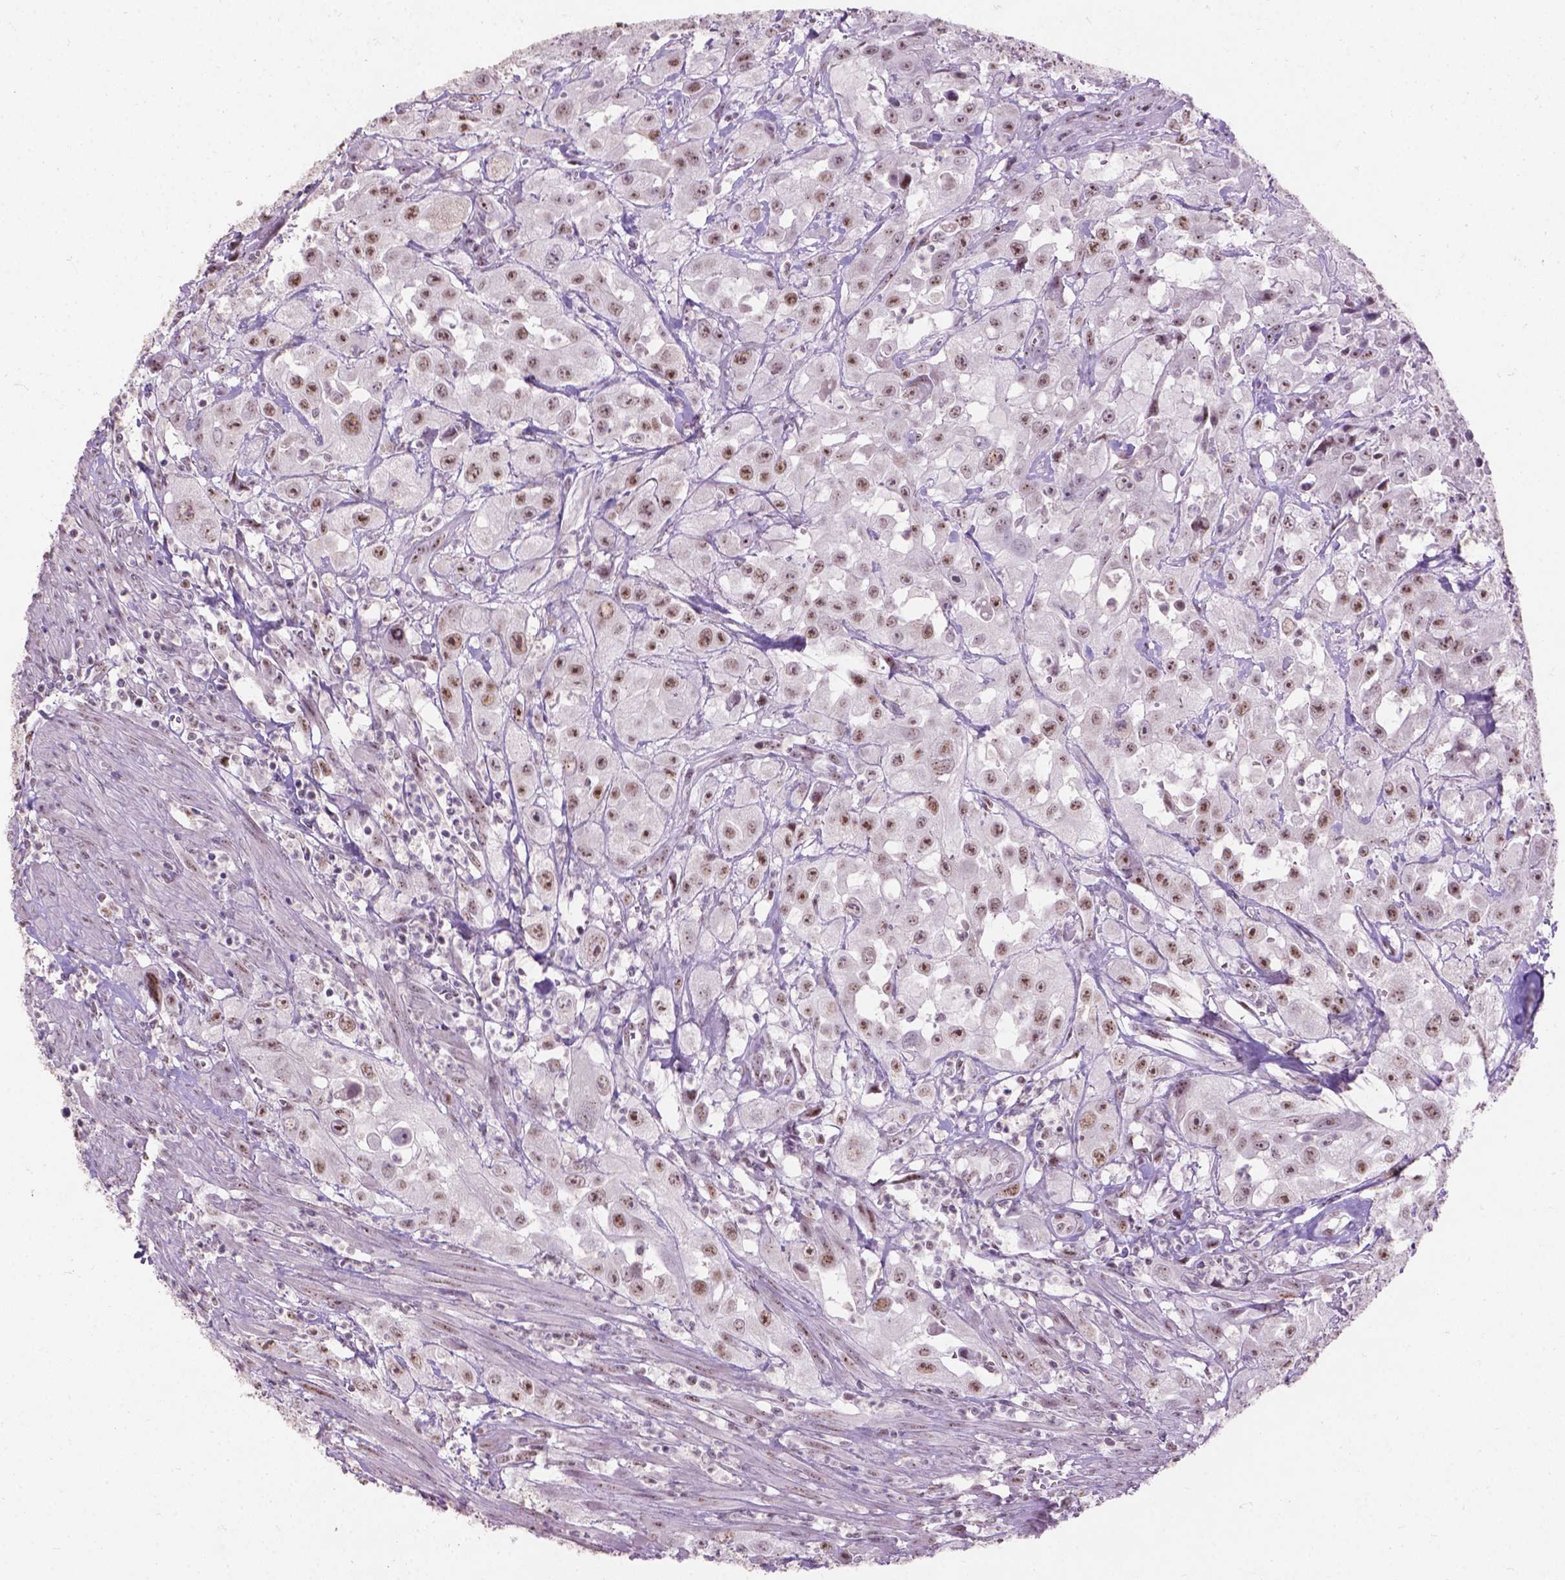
{"staining": {"intensity": "moderate", "quantity": ">75%", "location": "nuclear"}, "tissue": "urothelial cancer", "cell_type": "Tumor cells", "image_type": "cancer", "snomed": [{"axis": "morphology", "description": "Urothelial carcinoma, High grade"}, {"axis": "topography", "description": "Urinary bladder"}], "caption": "Immunohistochemical staining of urothelial cancer displays moderate nuclear protein positivity in approximately >75% of tumor cells.", "gene": "COIL", "patient": {"sex": "male", "age": 79}}